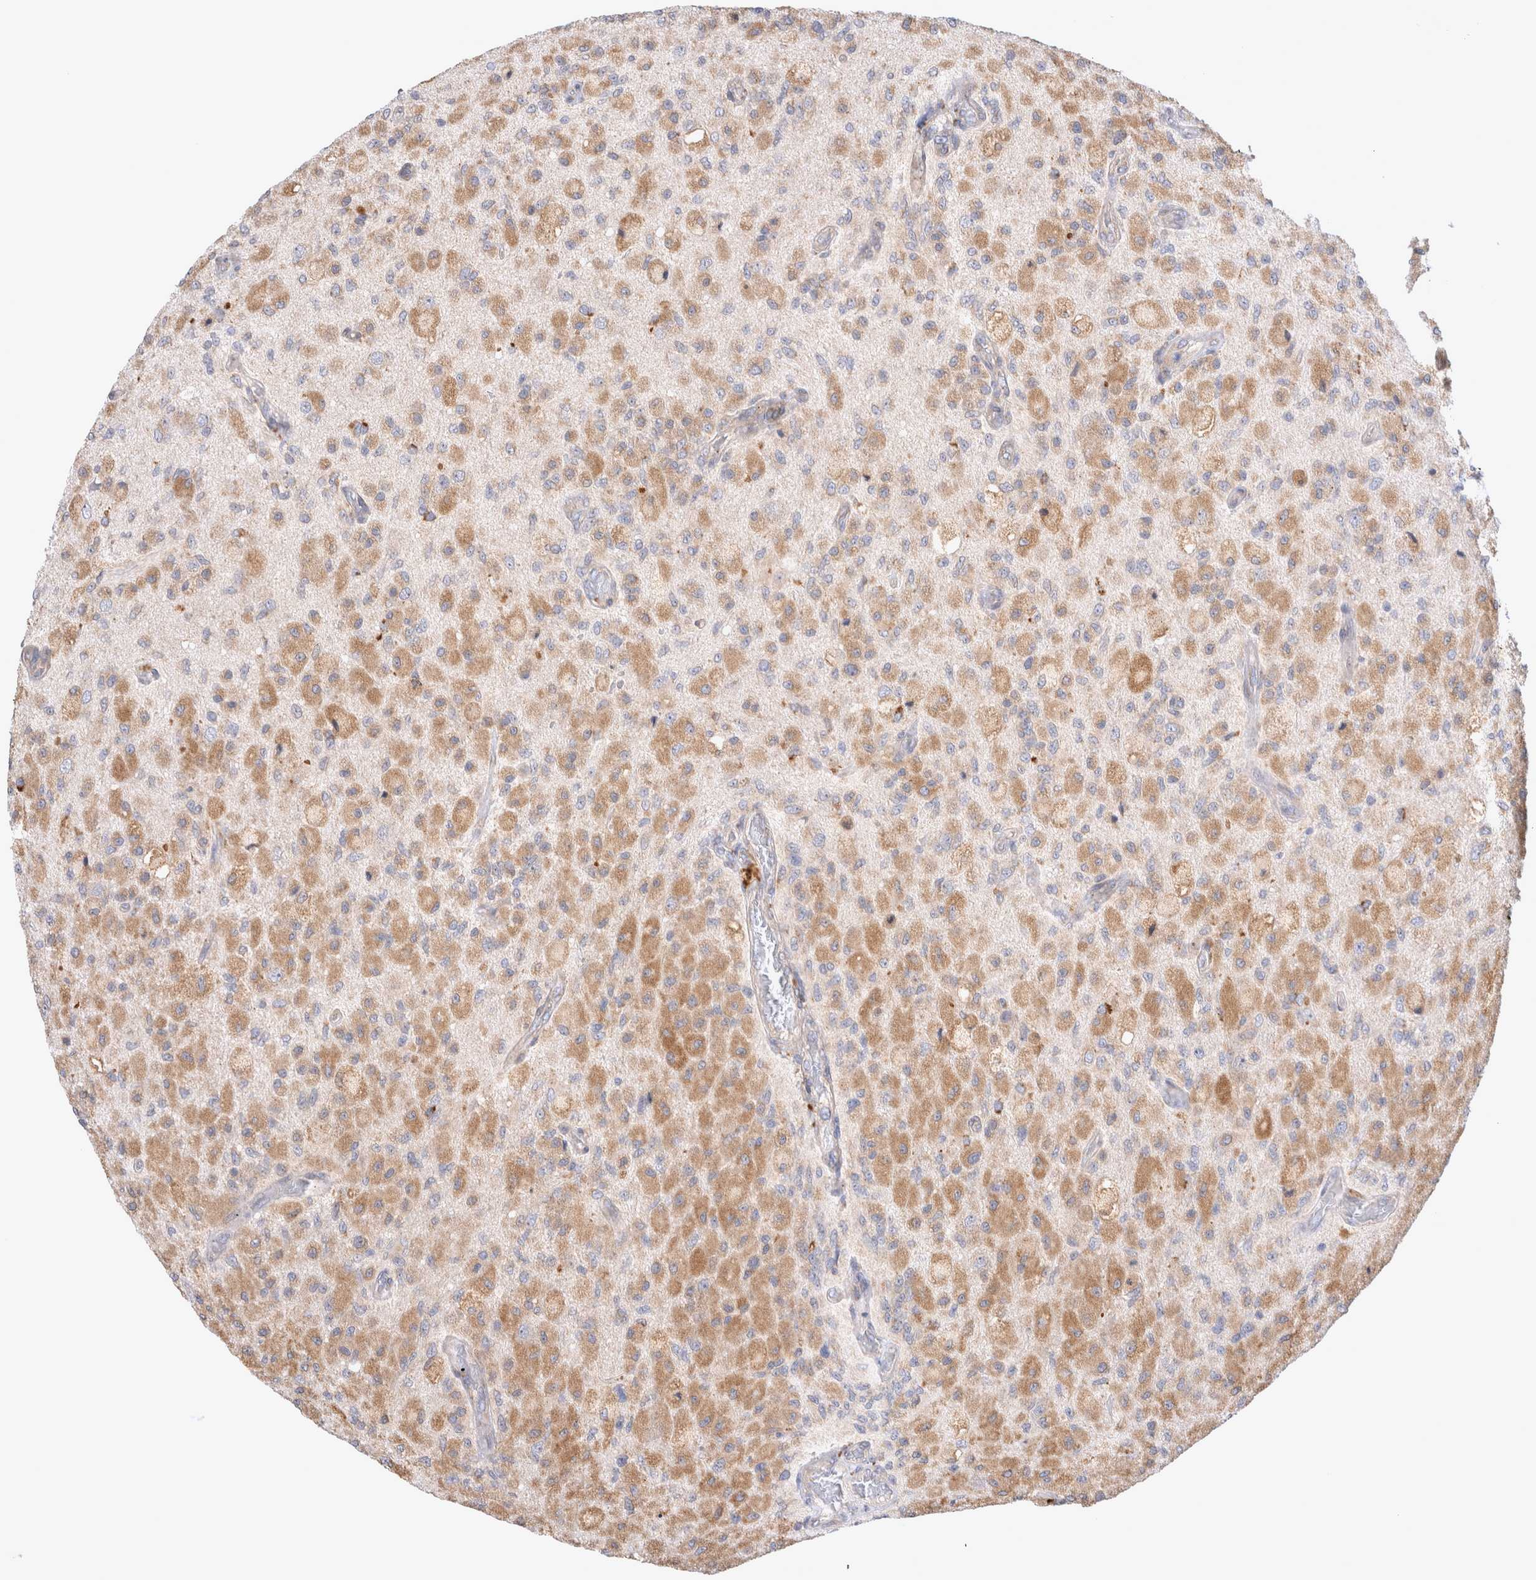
{"staining": {"intensity": "moderate", "quantity": ">75%", "location": "cytoplasmic/membranous"}, "tissue": "glioma", "cell_type": "Tumor cells", "image_type": "cancer", "snomed": [{"axis": "morphology", "description": "Normal tissue, NOS"}, {"axis": "morphology", "description": "Glioma, malignant, High grade"}, {"axis": "topography", "description": "Cerebral cortex"}], "caption": "The histopathology image reveals a brown stain indicating the presence of a protein in the cytoplasmic/membranous of tumor cells in glioma.", "gene": "NPC1", "patient": {"sex": "male", "age": 77}}